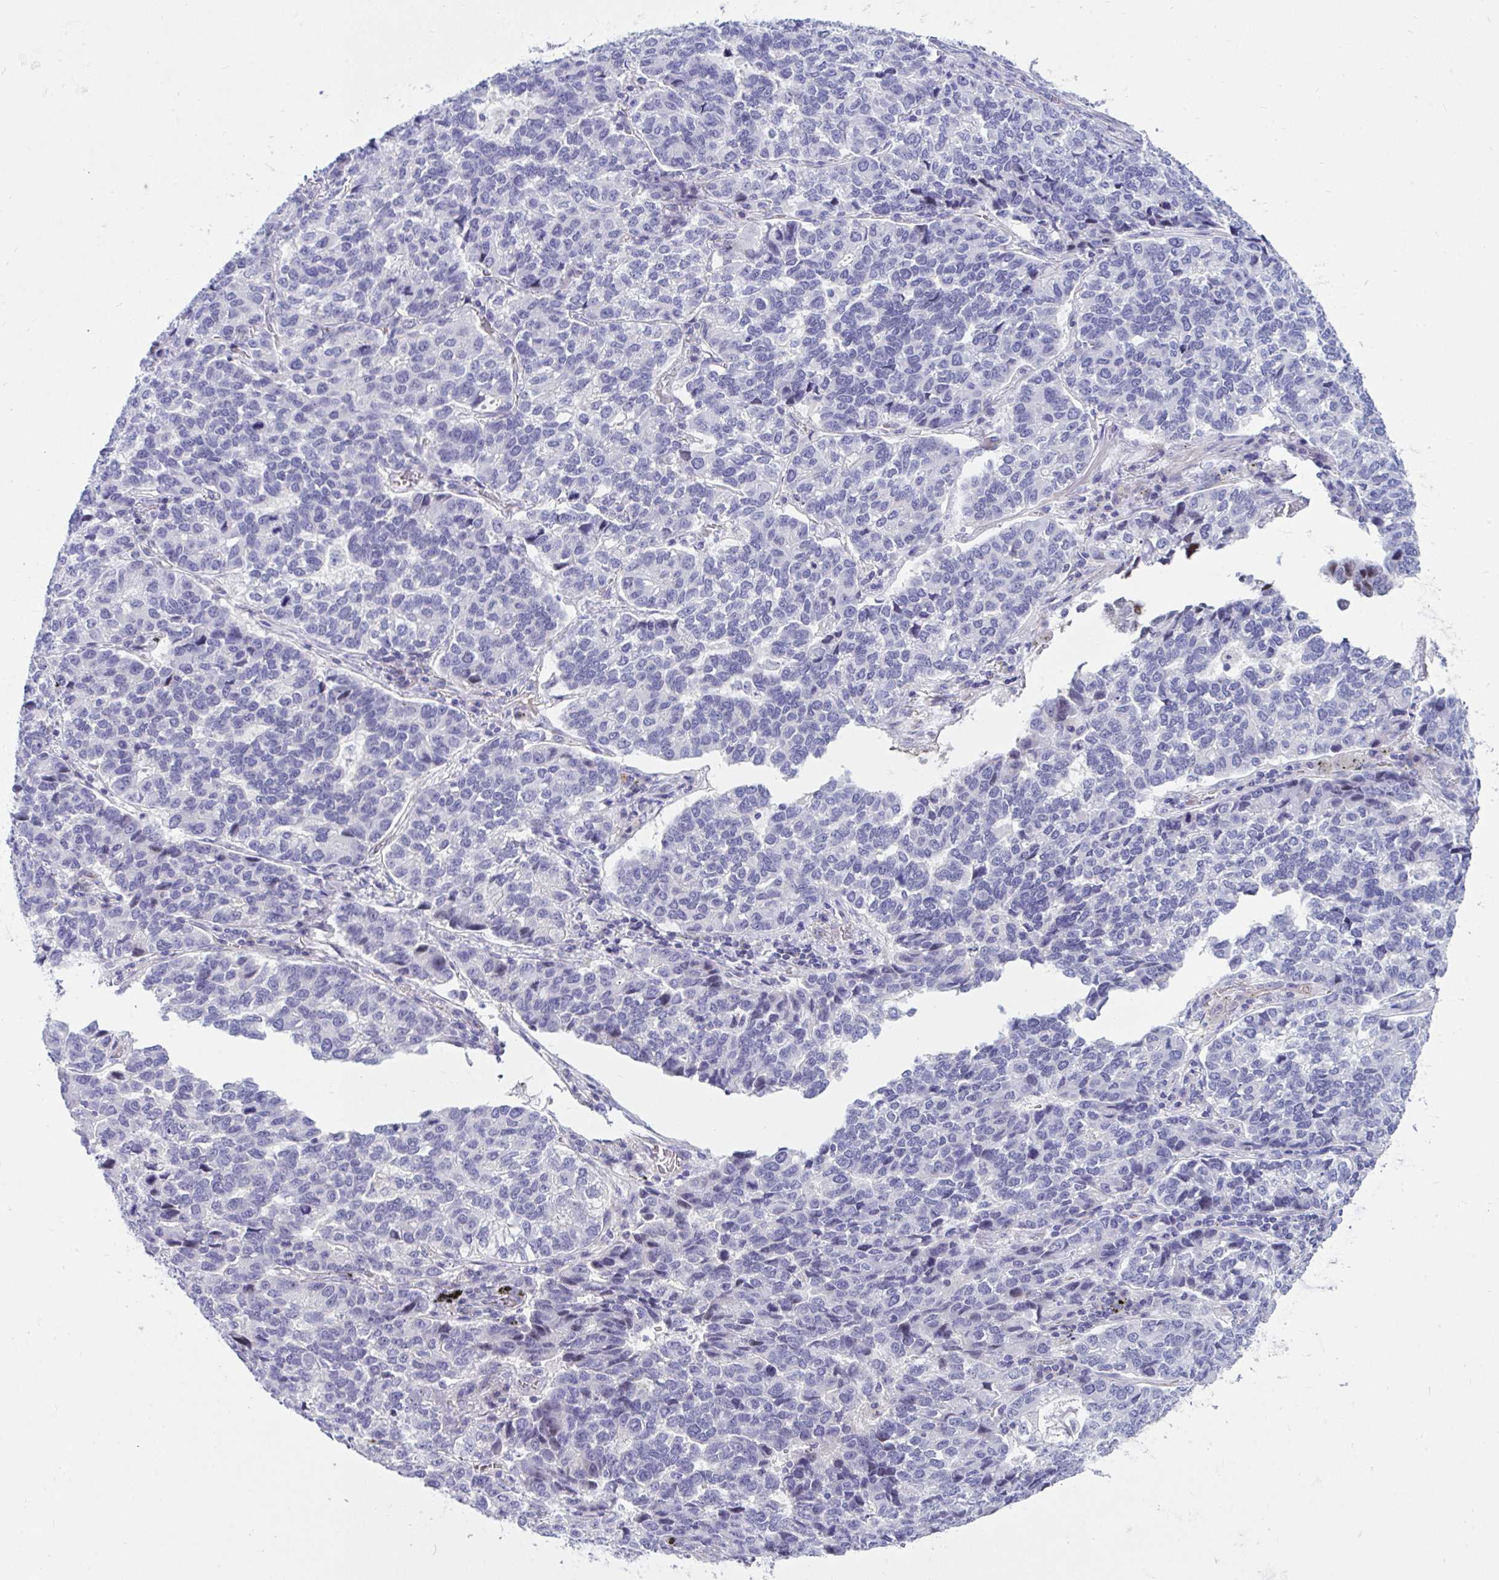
{"staining": {"intensity": "negative", "quantity": "none", "location": "none"}, "tissue": "lung cancer", "cell_type": "Tumor cells", "image_type": "cancer", "snomed": [{"axis": "morphology", "description": "Adenocarcinoma, NOS"}, {"axis": "topography", "description": "Lymph node"}, {"axis": "topography", "description": "Lung"}], "caption": "High power microscopy histopathology image of an immunohistochemistry histopathology image of adenocarcinoma (lung), revealing no significant staining in tumor cells.", "gene": "LRRC36", "patient": {"sex": "male", "age": 66}}